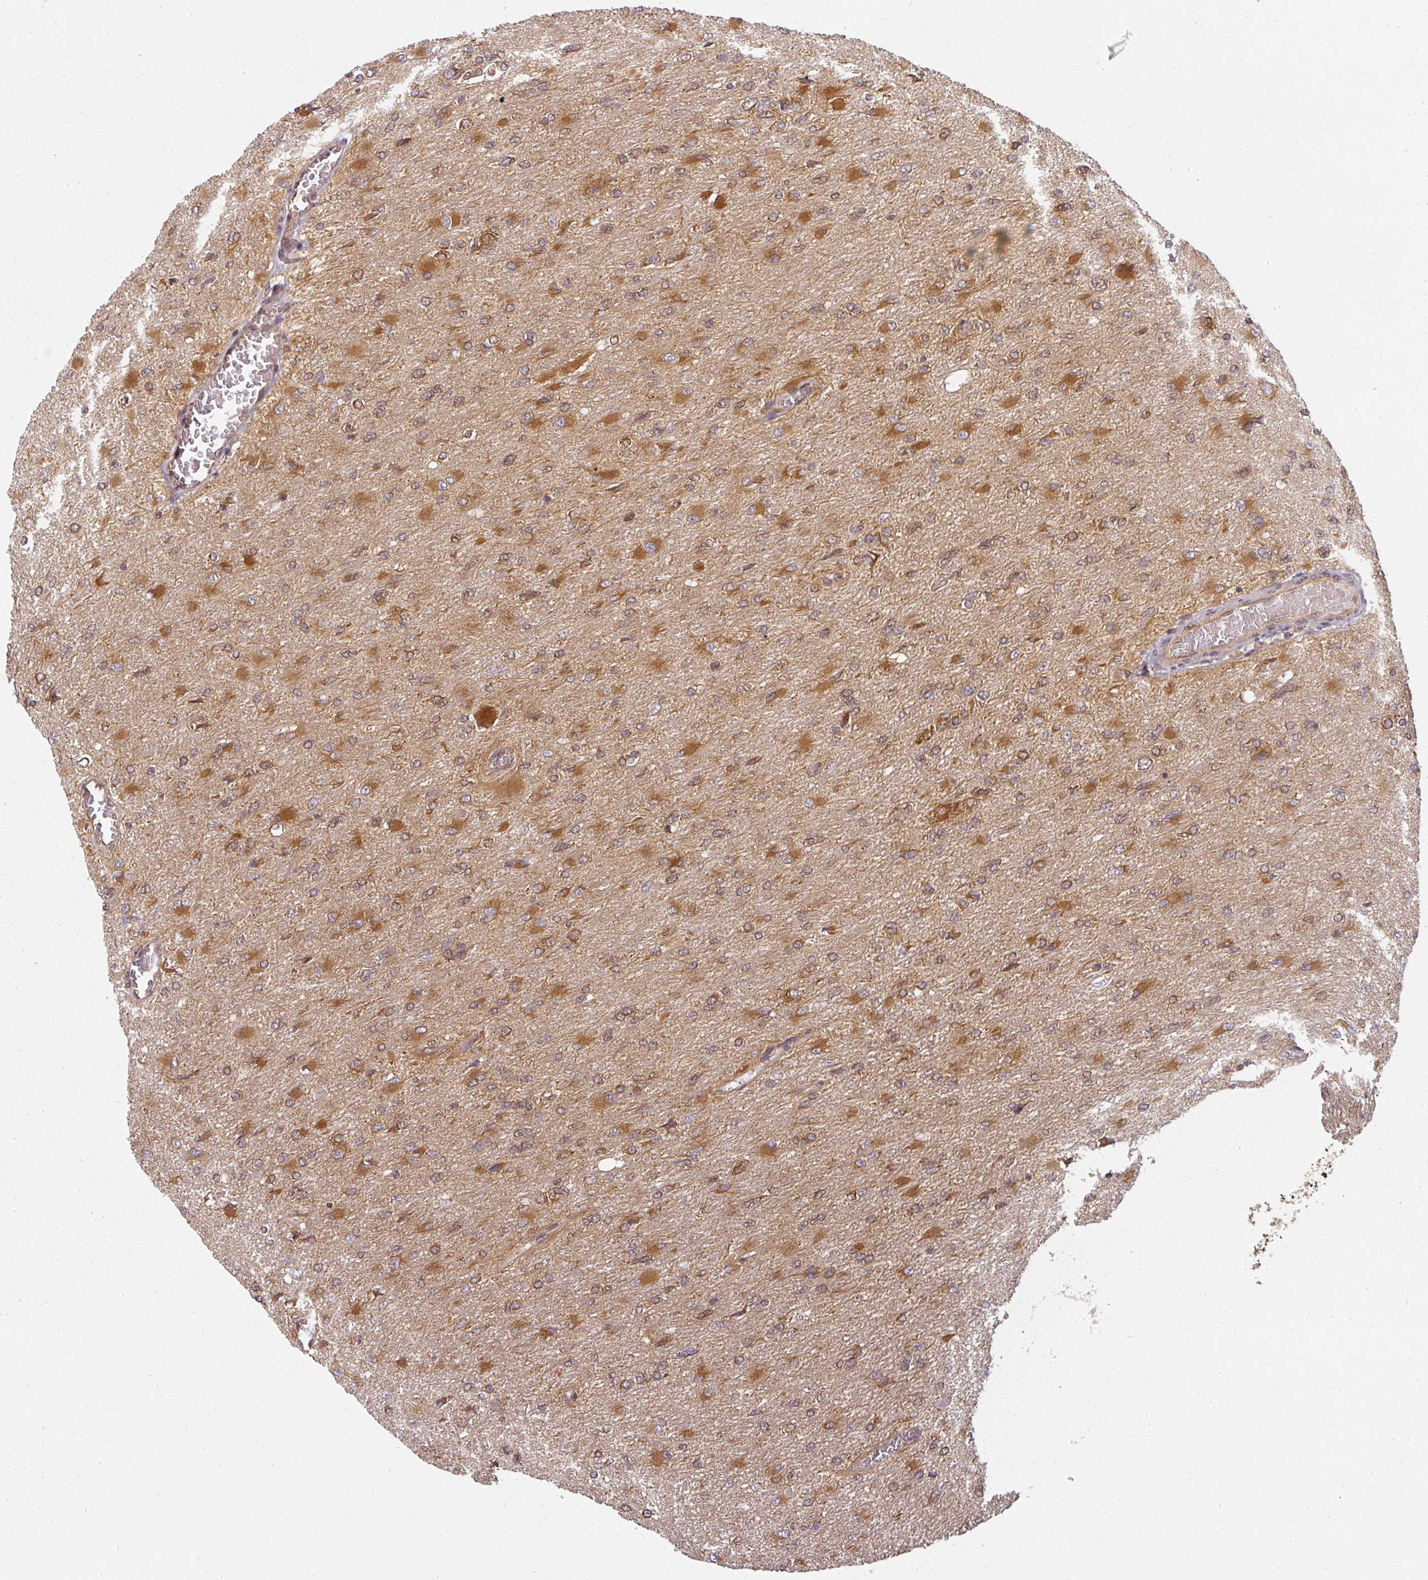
{"staining": {"intensity": "moderate", "quantity": ">75%", "location": "cytoplasmic/membranous"}, "tissue": "glioma", "cell_type": "Tumor cells", "image_type": "cancer", "snomed": [{"axis": "morphology", "description": "Glioma, malignant, High grade"}, {"axis": "topography", "description": "Cerebral cortex"}], "caption": "Immunohistochemical staining of high-grade glioma (malignant) exhibits medium levels of moderate cytoplasmic/membranous positivity in approximately >75% of tumor cells.", "gene": "PPP6R3", "patient": {"sex": "female", "age": 36}}